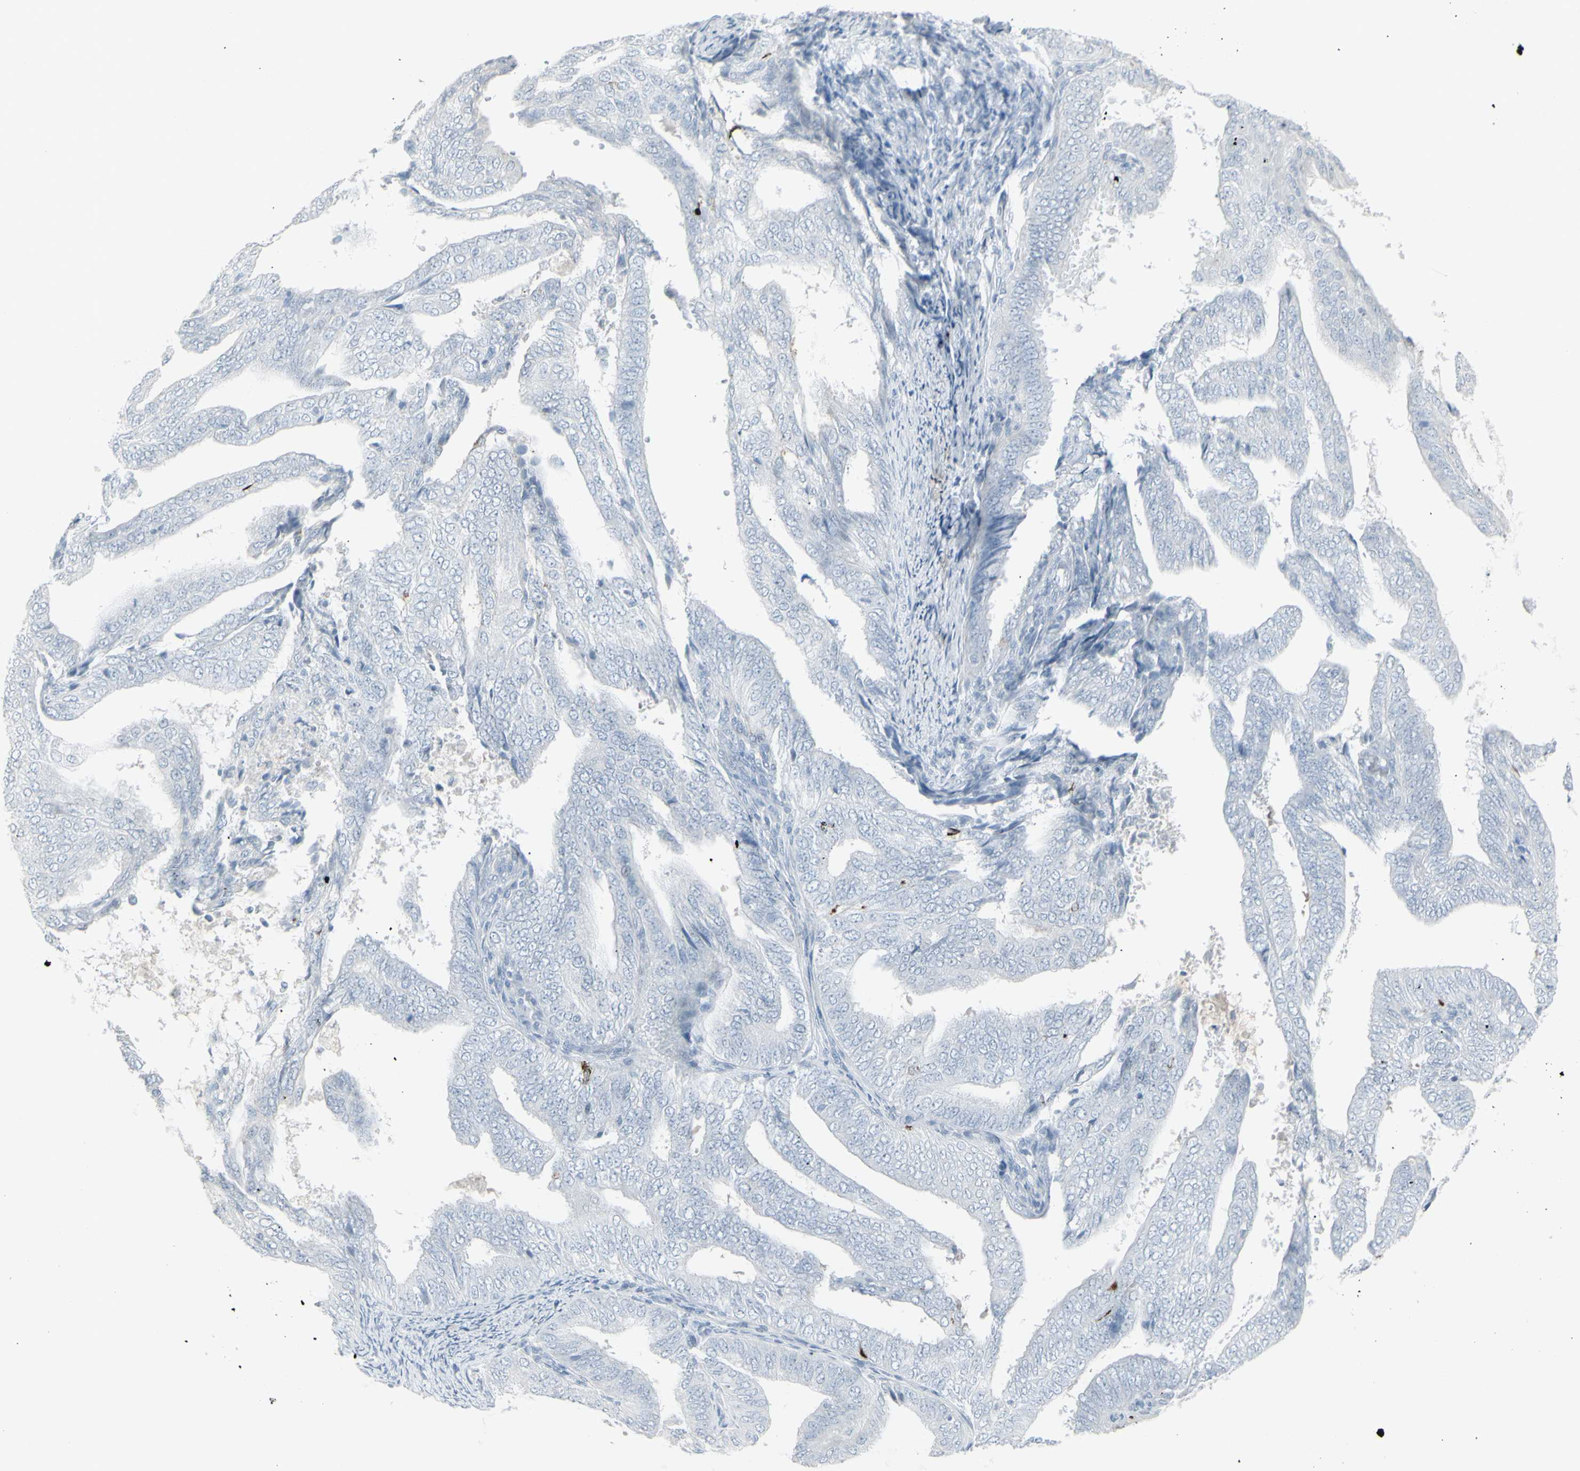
{"staining": {"intensity": "negative", "quantity": "none", "location": "none"}, "tissue": "endometrial cancer", "cell_type": "Tumor cells", "image_type": "cancer", "snomed": [{"axis": "morphology", "description": "Adenocarcinoma, NOS"}, {"axis": "topography", "description": "Endometrium"}], "caption": "Endometrial adenocarcinoma was stained to show a protein in brown. There is no significant staining in tumor cells.", "gene": "YBX2", "patient": {"sex": "female", "age": 58}}